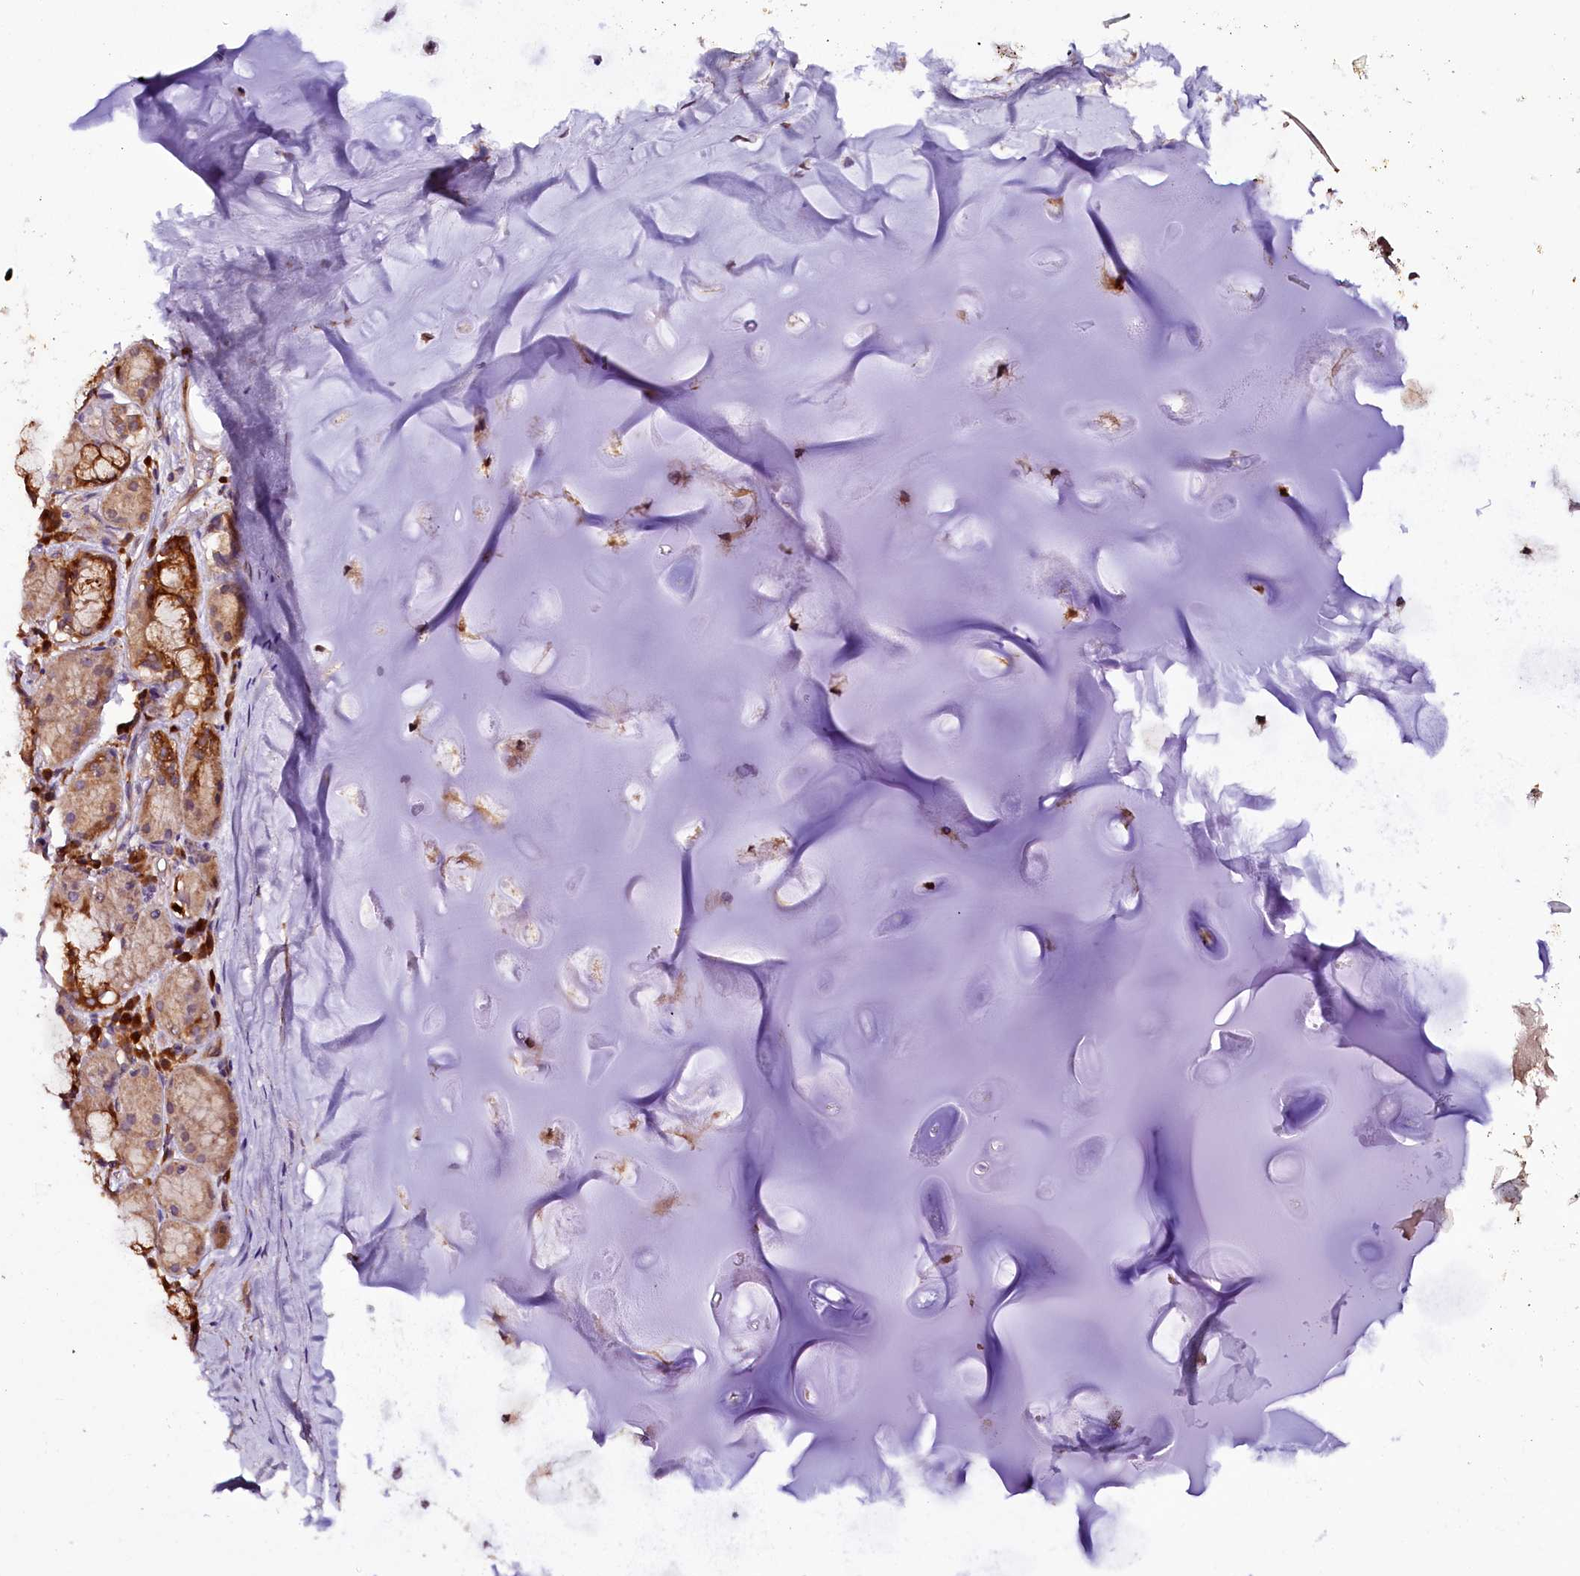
{"staining": {"intensity": "moderate", "quantity": ">75%", "location": "nuclear"}, "tissue": "adipose tissue", "cell_type": "Adipocytes", "image_type": "normal", "snomed": [{"axis": "morphology", "description": "Normal tissue, NOS"}, {"axis": "topography", "description": "Lymph node"}, {"axis": "topography", "description": "Cartilage tissue"}, {"axis": "topography", "description": "Bronchus"}], "caption": "Immunohistochemistry (IHC) image of benign adipose tissue: adipose tissue stained using IHC exhibits medium levels of moderate protein expression localized specifically in the nuclear of adipocytes, appearing as a nuclear brown color.", "gene": "RPUSD2", "patient": {"sex": "male", "age": 63}}